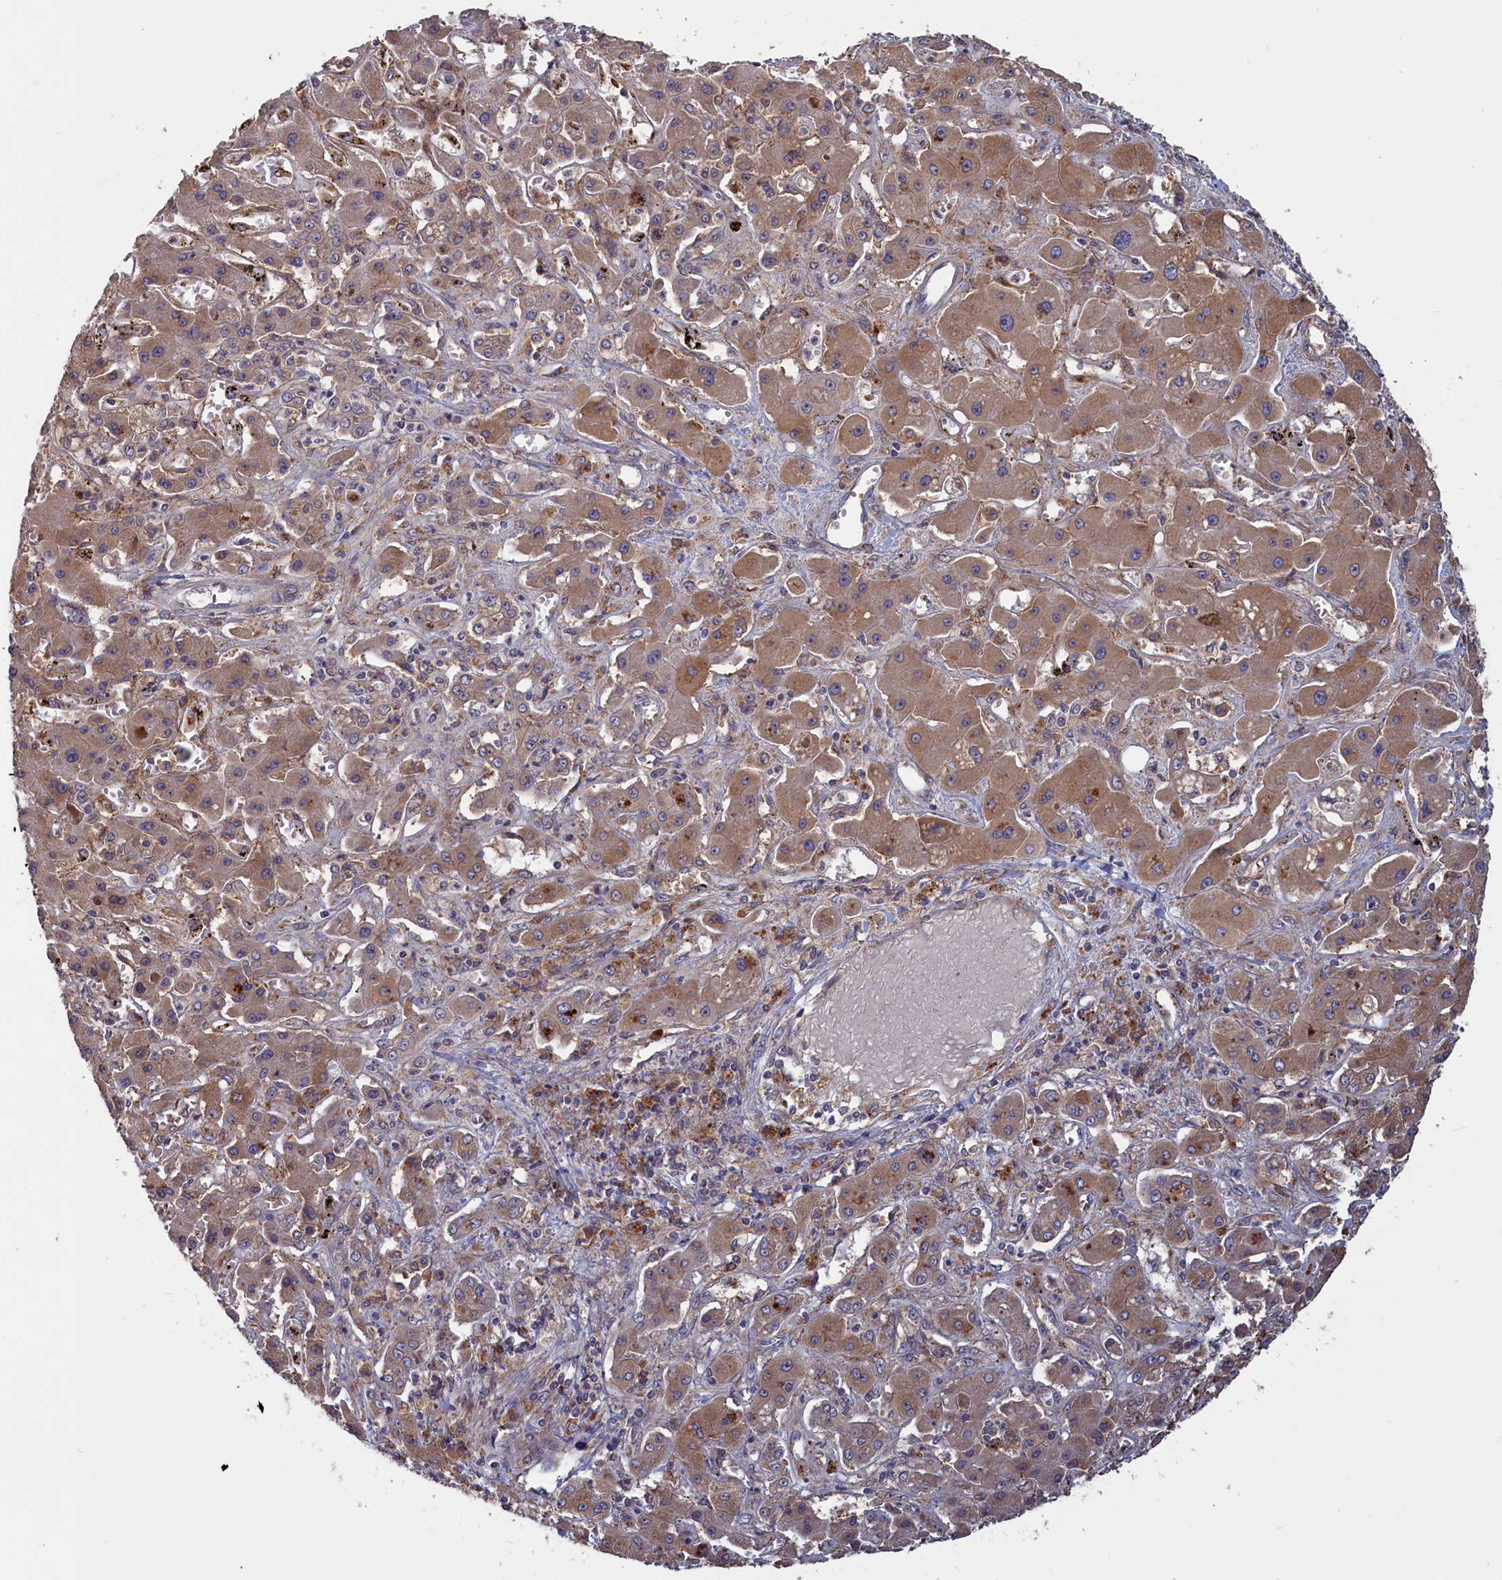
{"staining": {"intensity": "moderate", "quantity": ">75%", "location": "cytoplasmic/membranous"}, "tissue": "liver cancer", "cell_type": "Tumor cells", "image_type": "cancer", "snomed": [{"axis": "morphology", "description": "Cholangiocarcinoma"}, {"axis": "topography", "description": "Liver"}], "caption": "Protein analysis of liver cancer tissue shows moderate cytoplasmic/membranous expression in about >75% of tumor cells.", "gene": "CACTIN", "patient": {"sex": "male", "age": 67}}